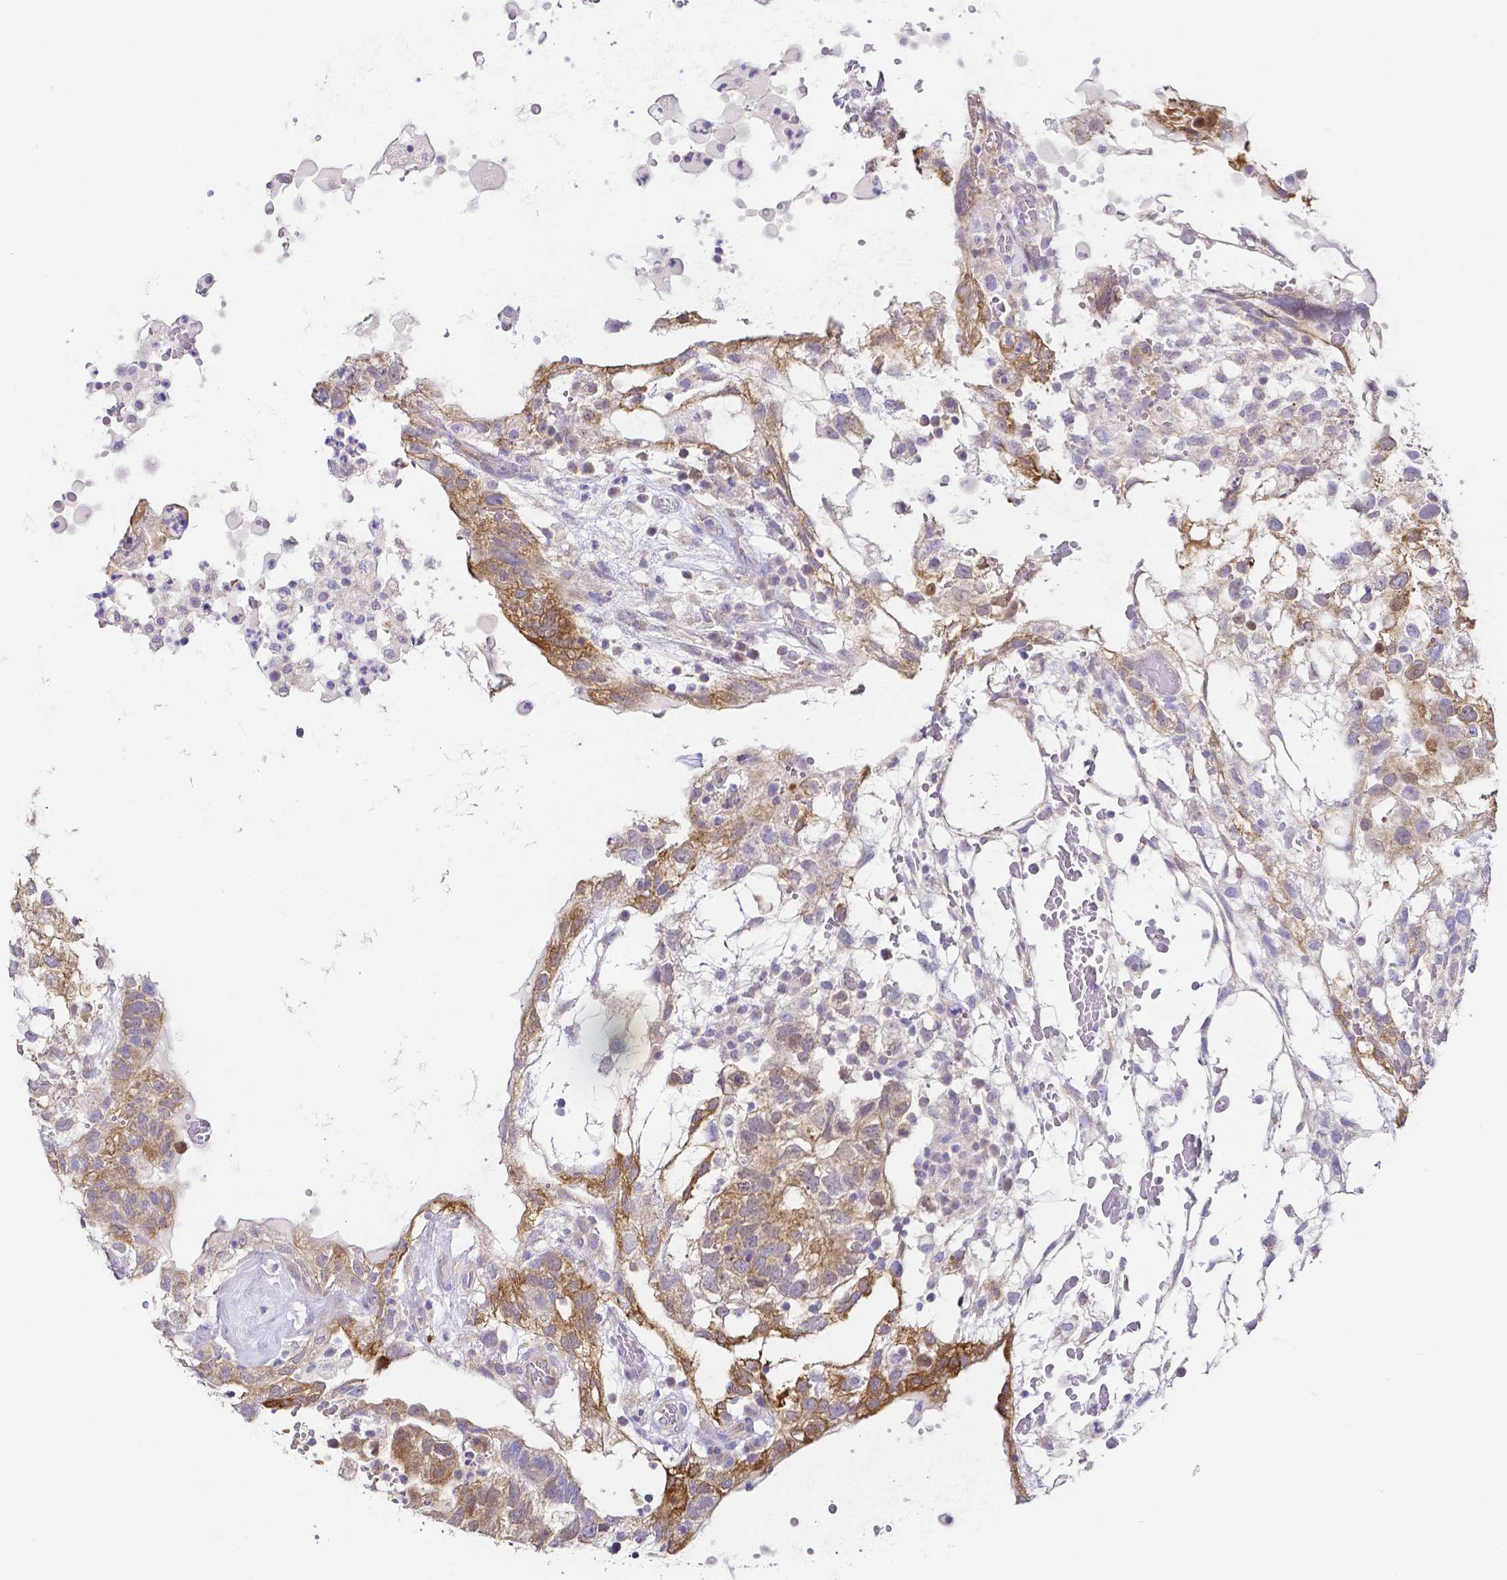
{"staining": {"intensity": "moderate", "quantity": ">75%", "location": "cytoplasmic/membranous"}, "tissue": "testis cancer", "cell_type": "Tumor cells", "image_type": "cancer", "snomed": [{"axis": "morphology", "description": "Normal tissue, NOS"}, {"axis": "morphology", "description": "Carcinoma, Embryonal, NOS"}, {"axis": "topography", "description": "Testis"}], "caption": "The image exhibits staining of testis cancer (embryonal carcinoma), revealing moderate cytoplasmic/membranous protein staining (brown color) within tumor cells. (DAB (3,3'-diaminobenzidine) IHC with brightfield microscopy, high magnification).", "gene": "PKP3", "patient": {"sex": "male", "age": 32}}